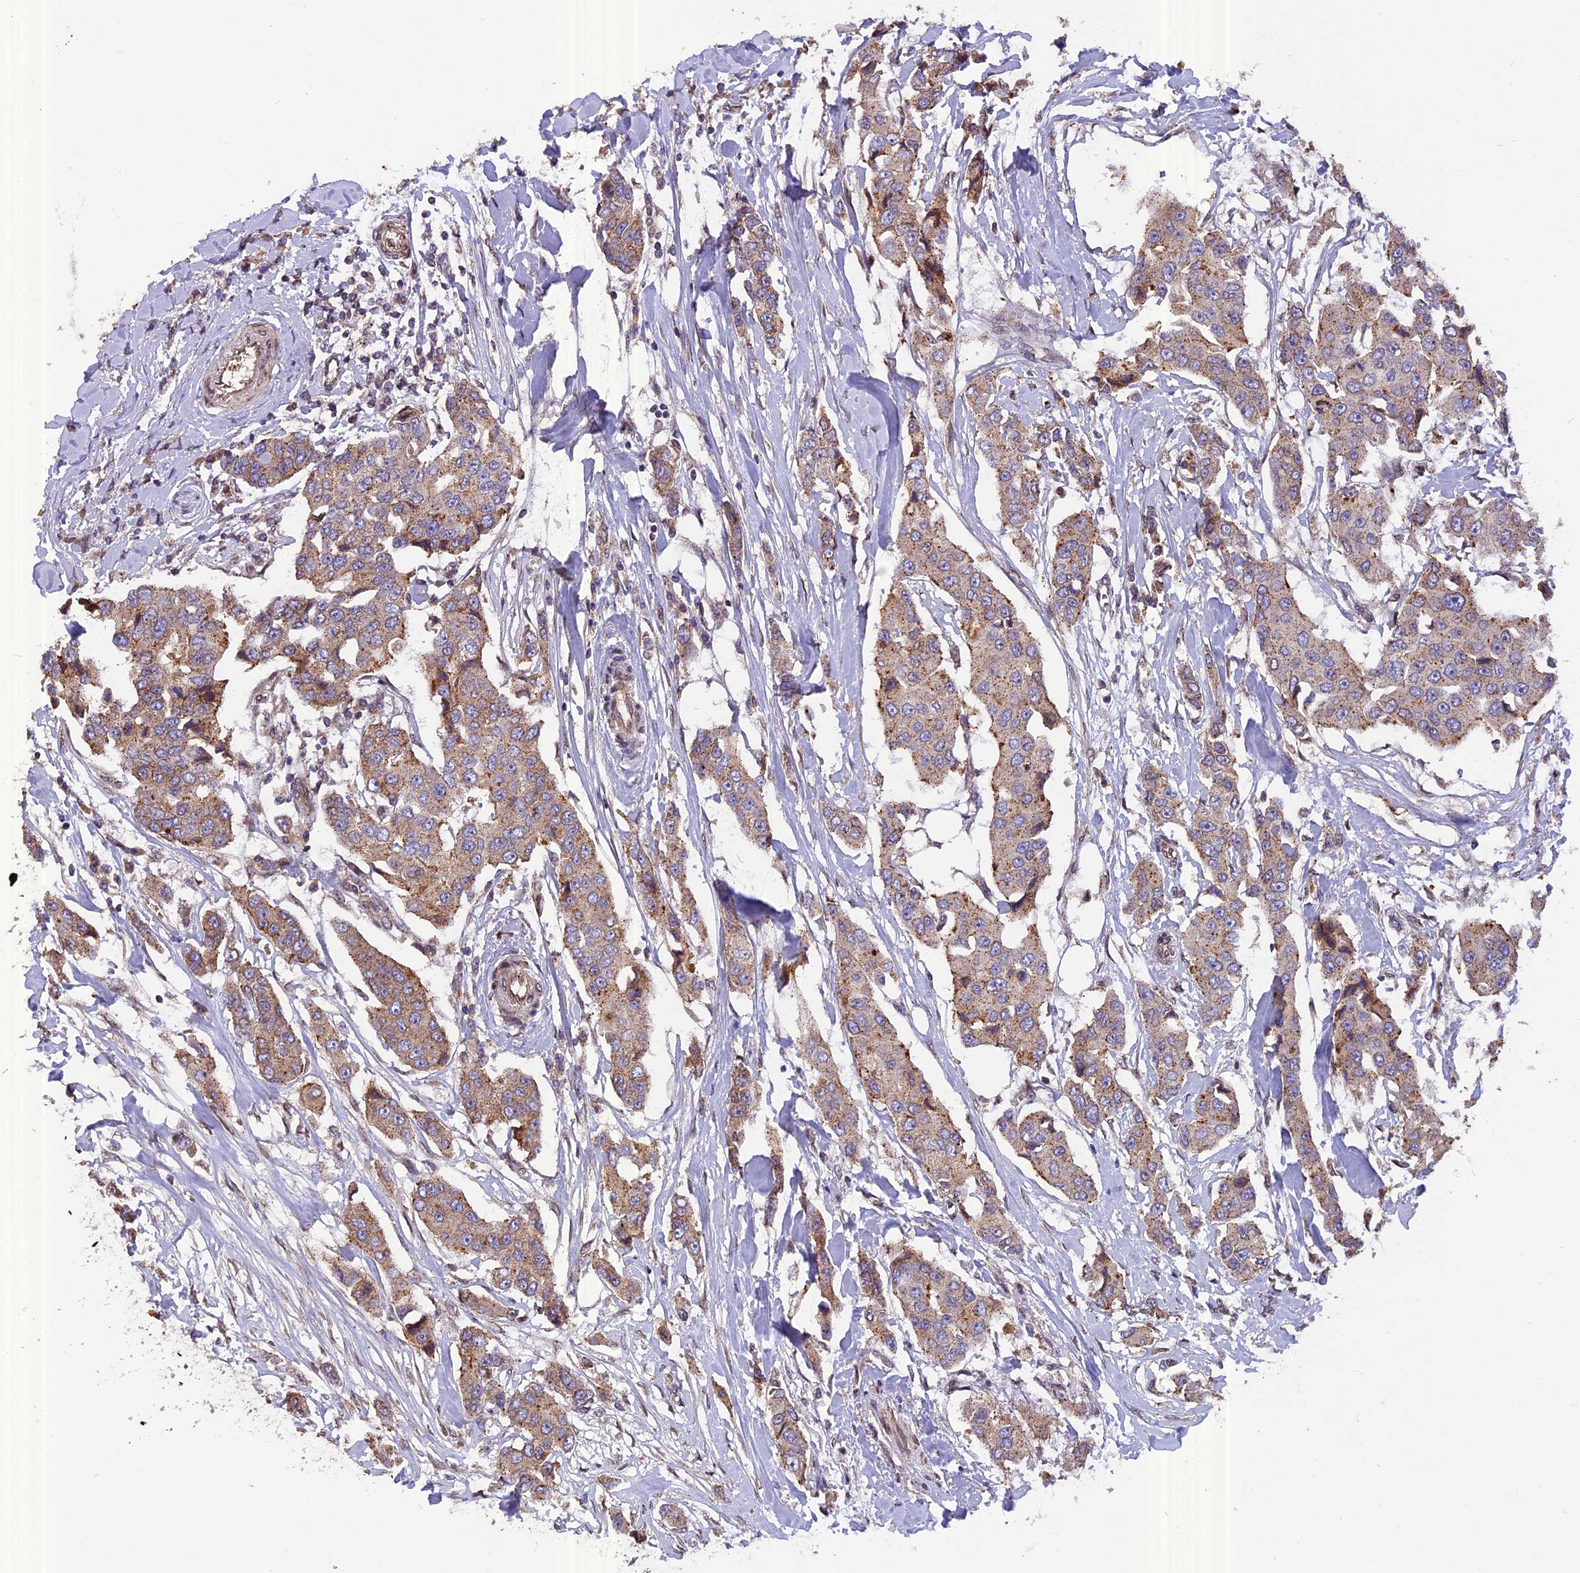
{"staining": {"intensity": "moderate", "quantity": ">75%", "location": "cytoplasmic/membranous"}, "tissue": "breast cancer", "cell_type": "Tumor cells", "image_type": "cancer", "snomed": [{"axis": "morphology", "description": "Duct carcinoma"}, {"axis": "topography", "description": "Breast"}], "caption": "Breast cancer tissue demonstrates moderate cytoplasmic/membranous positivity in approximately >75% of tumor cells, visualized by immunohistochemistry.", "gene": "CHMP2A", "patient": {"sex": "female", "age": 80}}